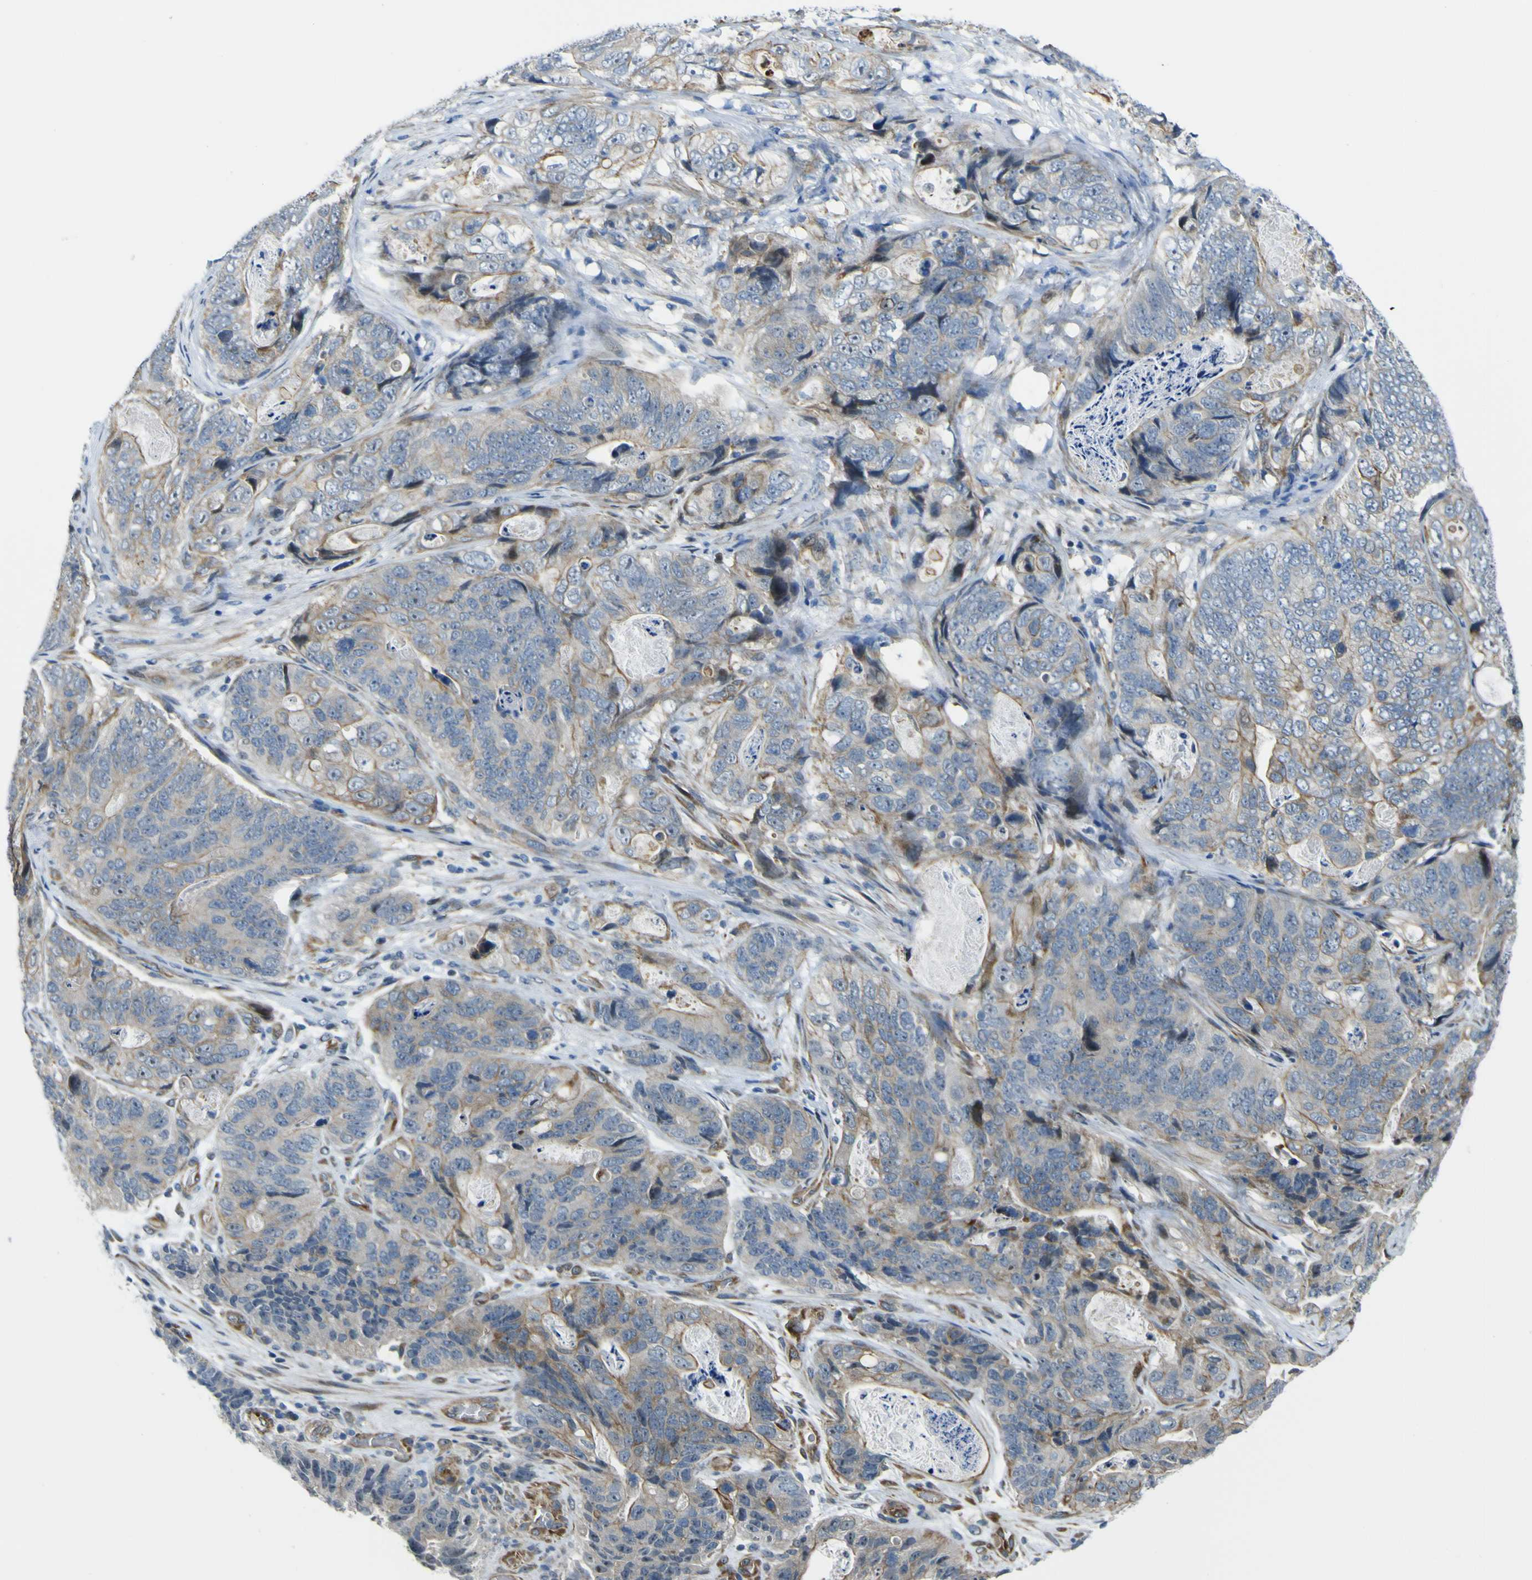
{"staining": {"intensity": "moderate", "quantity": "25%-75%", "location": "cytoplasmic/membranous"}, "tissue": "stomach cancer", "cell_type": "Tumor cells", "image_type": "cancer", "snomed": [{"axis": "morphology", "description": "Adenocarcinoma, NOS"}, {"axis": "topography", "description": "Stomach"}], "caption": "Immunohistochemistry (IHC) photomicrograph of human stomach cancer stained for a protein (brown), which shows medium levels of moderate cytoplasmic/membranous positivity in approximately 25%-75% of tumor cells.", "gene": "KDM7A", "patient": {"sex": "female", "age": 89}}